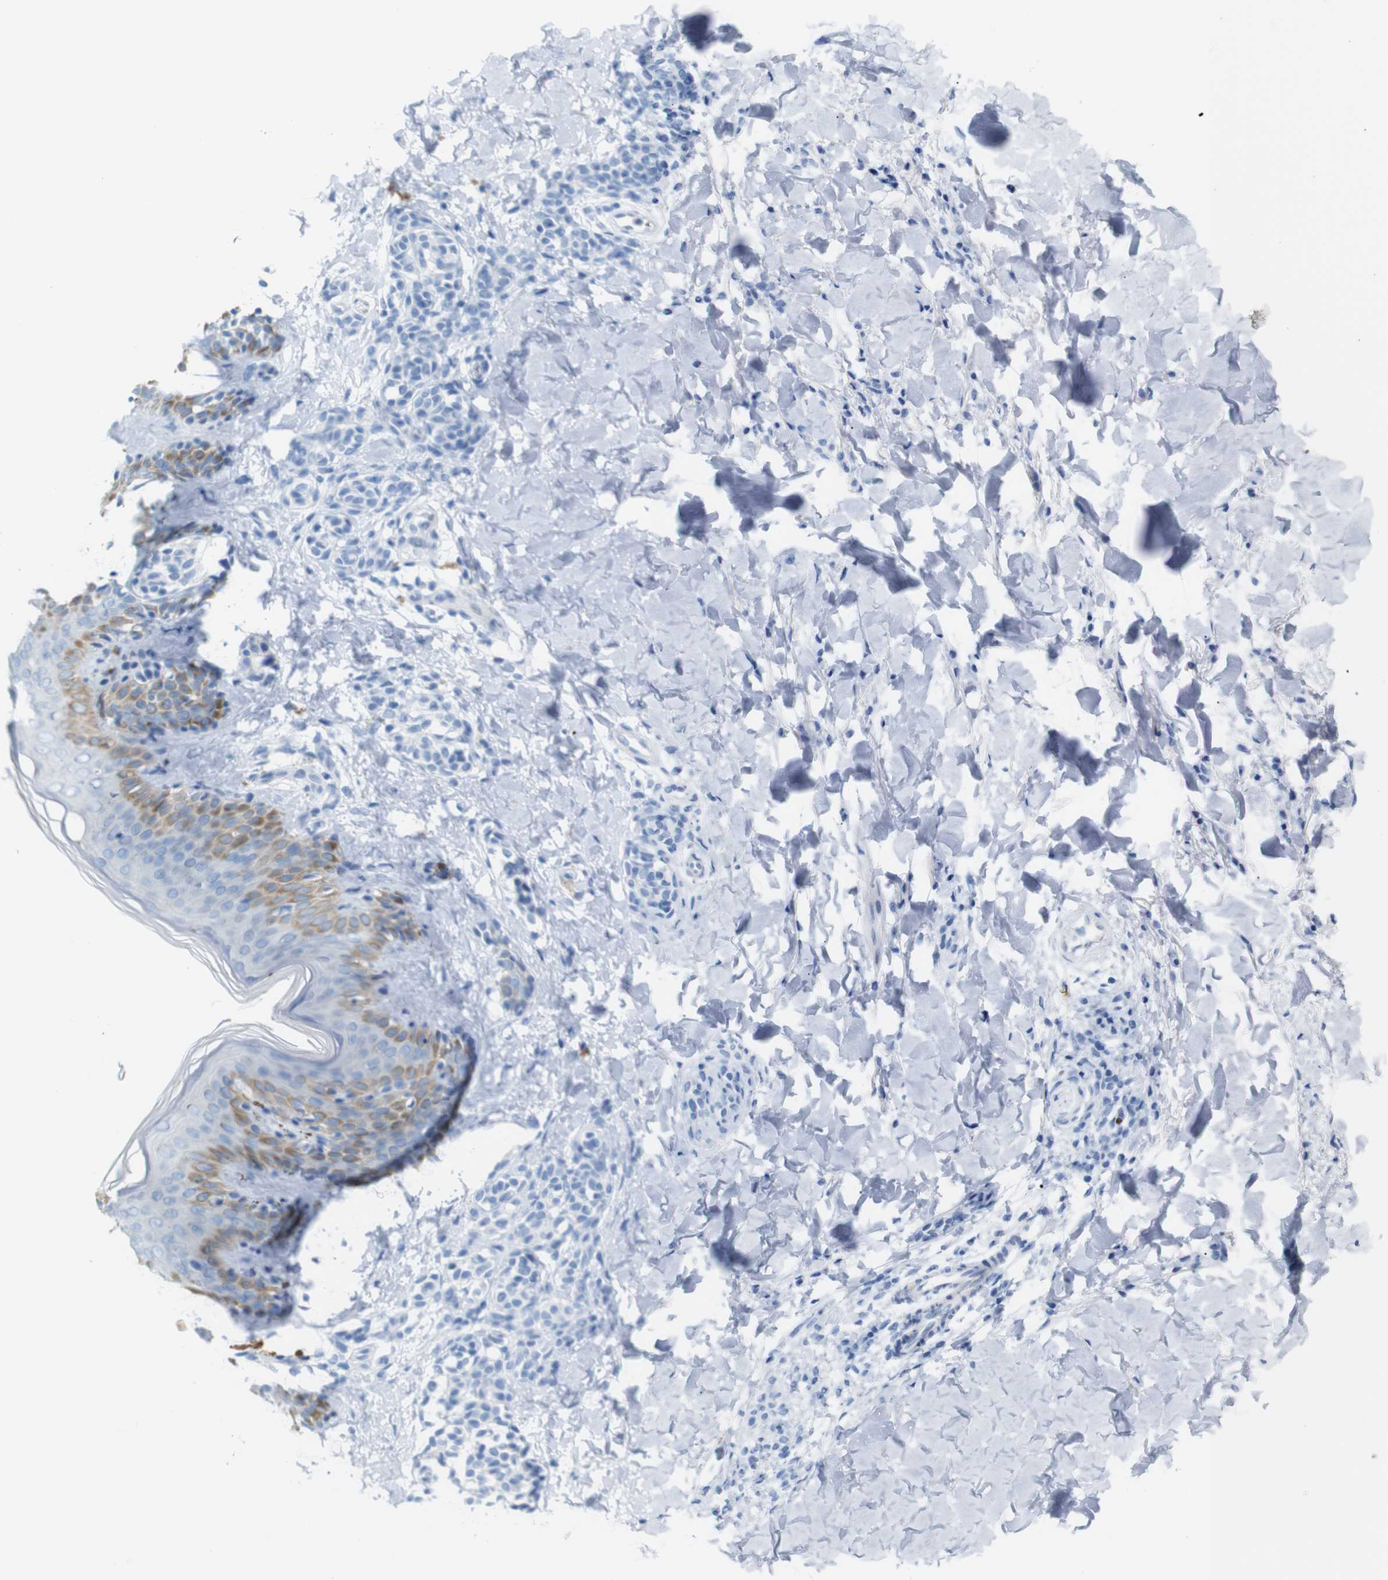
{"staining": {"intensity": "negative", "quantity": "none", "location": "none"}, "tissue": "skin", "cell_type": "Fibroblasts", "image_type": "normal", "snomed": [{"axis": "morphology", "description": "Normal tissue, NOS"}, {"axis": "topography", "description": "Skin"}], "caption": "IHC histopathology image of benign skin stained for a protein (brown), which reveals no positivity in fibroblasts. (DAB (3,3'-diaminobenzidine) immunohistochemistry, high magnification).", "gene": "ERVMER34", "patient": {"sex": "male", "age": 16}}